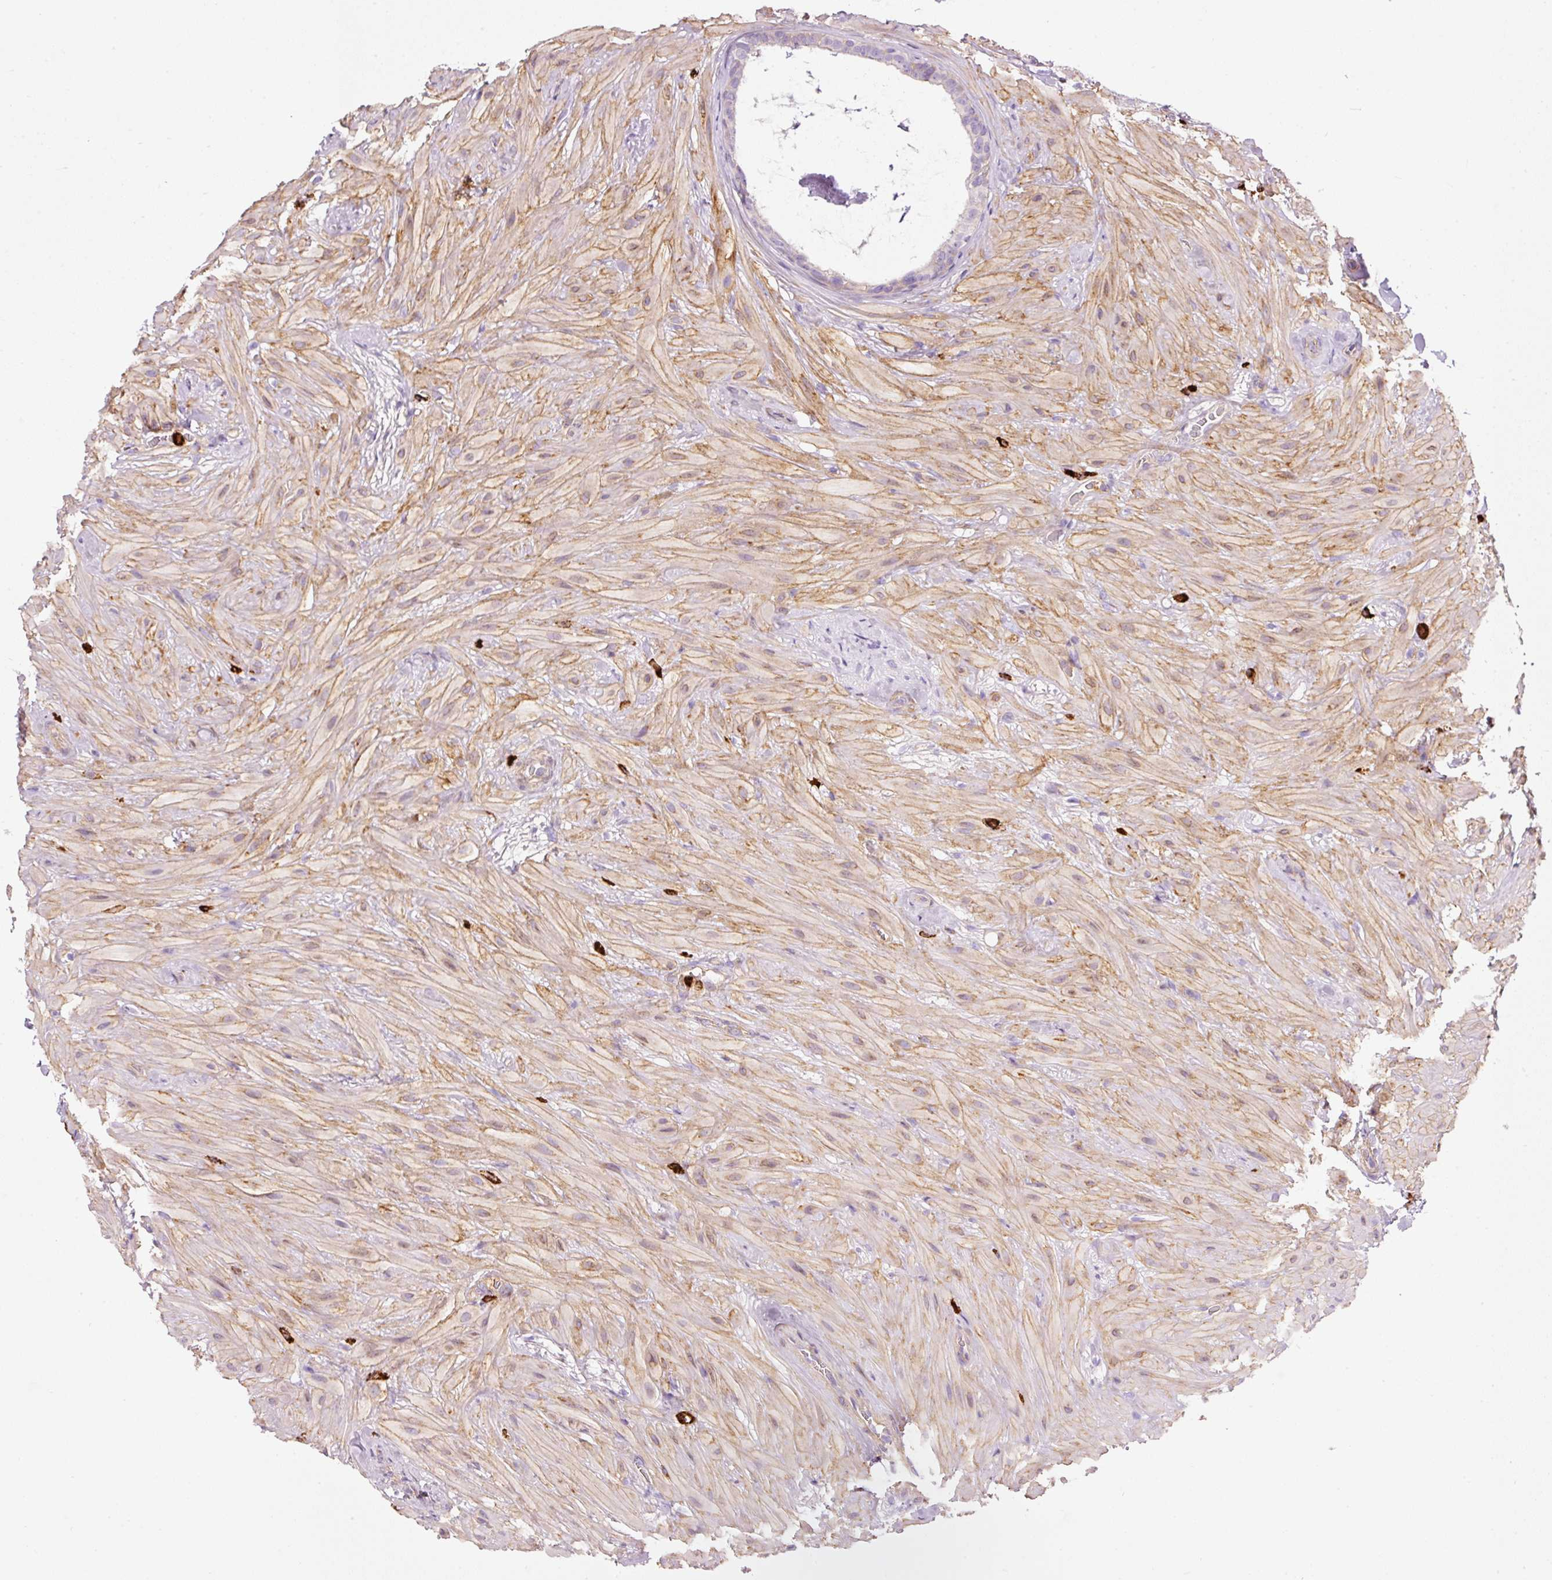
{"staining": {"intensity": "negative", "quantity": "none", "location": "none"}, "tissue": "seminal vesicle", "cell_type": "Glandular cells", "image_type": "normal", "snomed": [{"axis": "morphology", "description": "Normal tissue, NOS"}, {"axis": "topography", "description": "Seminal veicle"}], "caption": "Human seminal vesicle stained for a protein using immunohistochemistry displays no positivity in glandular cells.", "gene": "MAP3K3", "patient": {"sex": "male", "age": 60}}